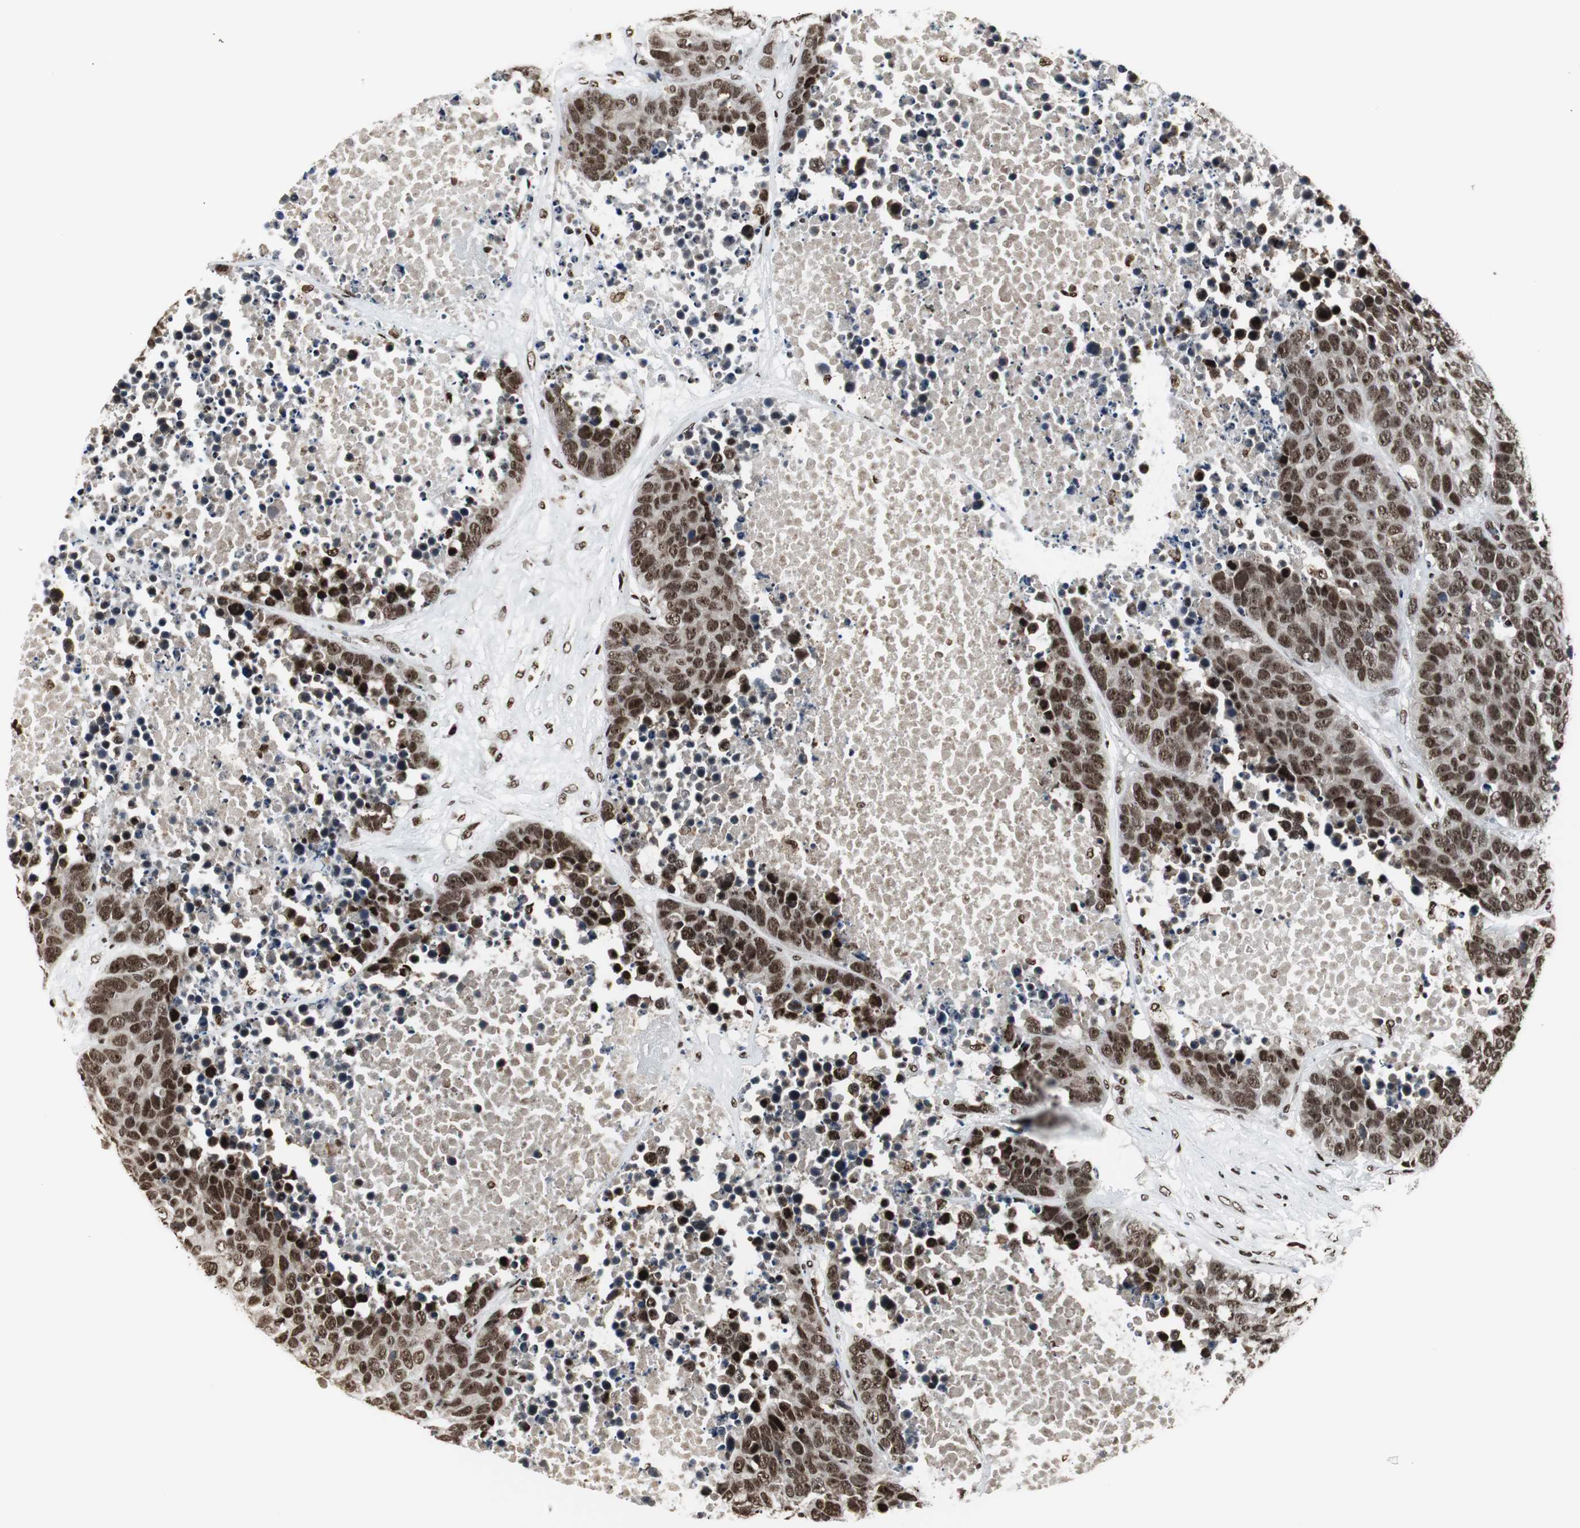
{"staining": {"intensity": "strong", "quantity": ">75%", "location": "nuclear"}, "tissue": "carcinoid", "cell_type": "Tumor cells", "image_type": "cancer", "snomed": [{"axis": "morphology", "description": "Carcinoid, malignant, NOS"}, {"axis": "topography", "description": "Lung"}], "caption": "An immunohistochemistry (IHC) image of tumor tissue is shown. Protein staining in brown labels strong nuclear positivity in malignant carcinoid within tumor cells.", "gene": "PARN", "patient": {"sex": "male", "age": 60}}